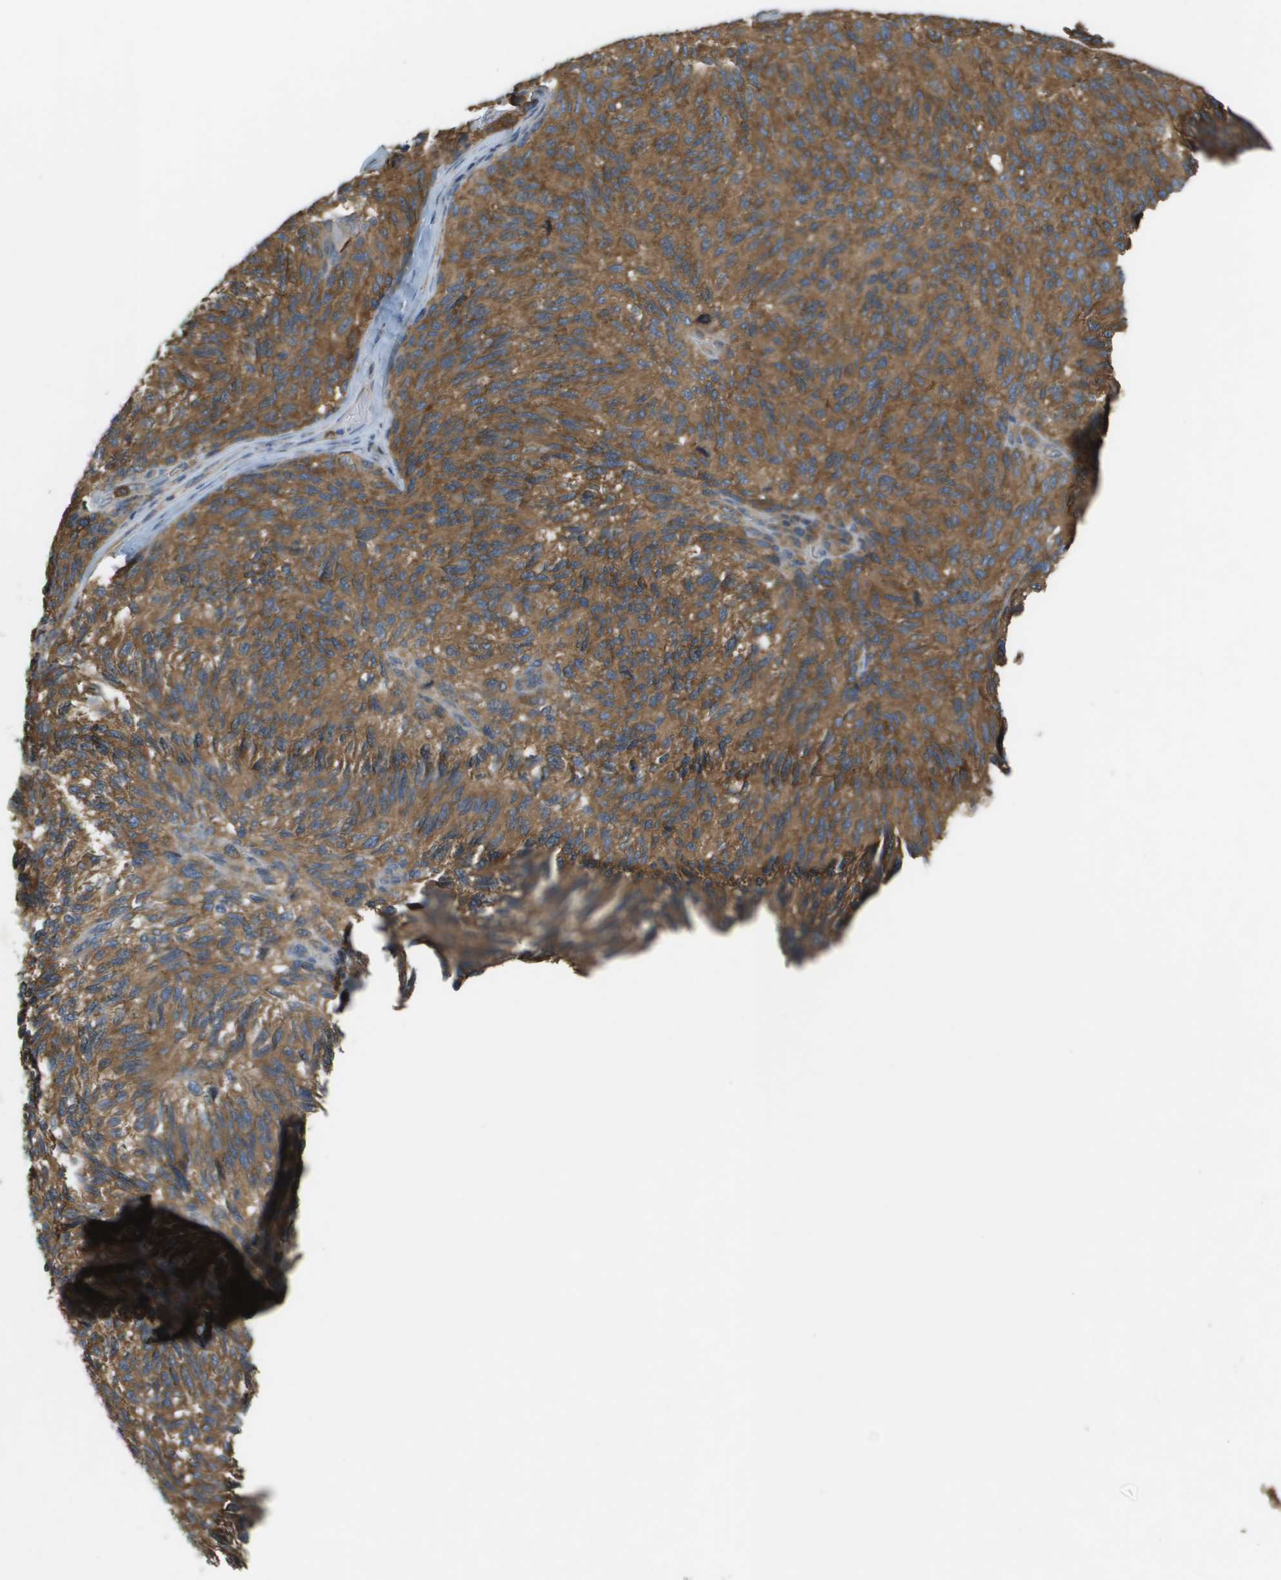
{"staining": {"intensity": "strong", "quantity": ">75%", "location": "cytoplasmic/membranous"}, "tissue": "melanoma", "cell_type": "Tumor cells", "image_type": "cancer", "snomed": [{"axis": "morphology", "description": "Malignant melanoma, NOS"}, {"axis": "topography", "description": "Skin"}], "caption": "Malignant melanoma tissue reveals strong cytoplasmic/membranous positivity in about >75% of tumor cells, visualized by immunohistochemistry.", "gene": "CORO1B", "patient": {"sex": "female", "age": 73}}